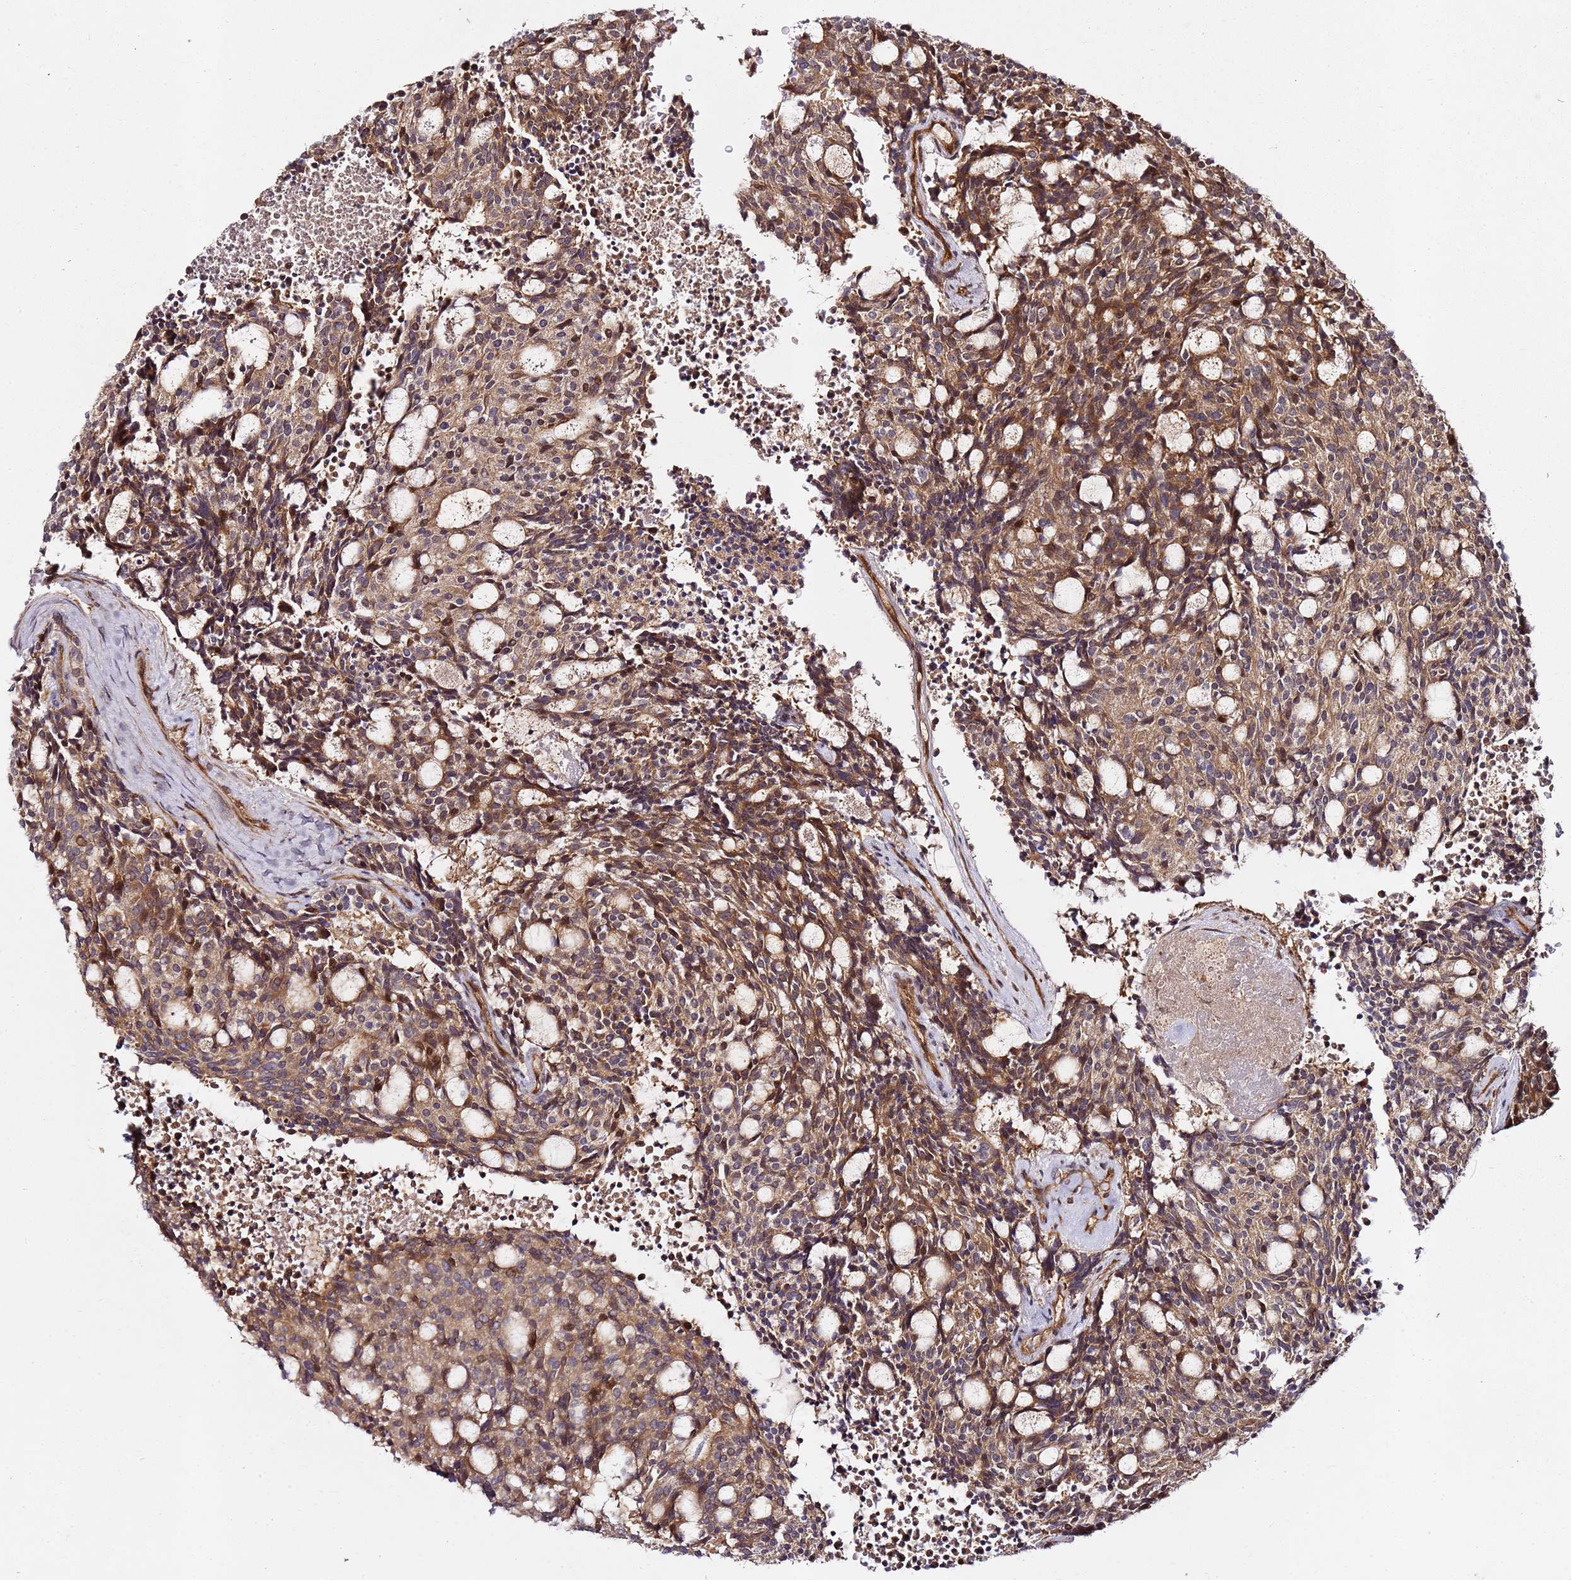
{"staining": {"intensity": "moderate", "quantity": ">75%", "location": "cytoplasmic/membranous"}, "tissue": "carcinoid", "cell_type": "Tumor cells", "image_type": "cancer", "snomed": [{"axis": "morphology", "description": "Carcinoid, malignant, NOS"}, {"axis": "topography", "description": "Pancreas"}], "caption": "Malignant carcinoid was stained to show a protein in brown. There is medium levels of moderate cytoplasmic/membranous staining in about >75% of tumor cells. (IHC, brightfield microscopy, high magnification).", "gene": "PRMT7", "patient": {"sex": "female", "age": 54}}